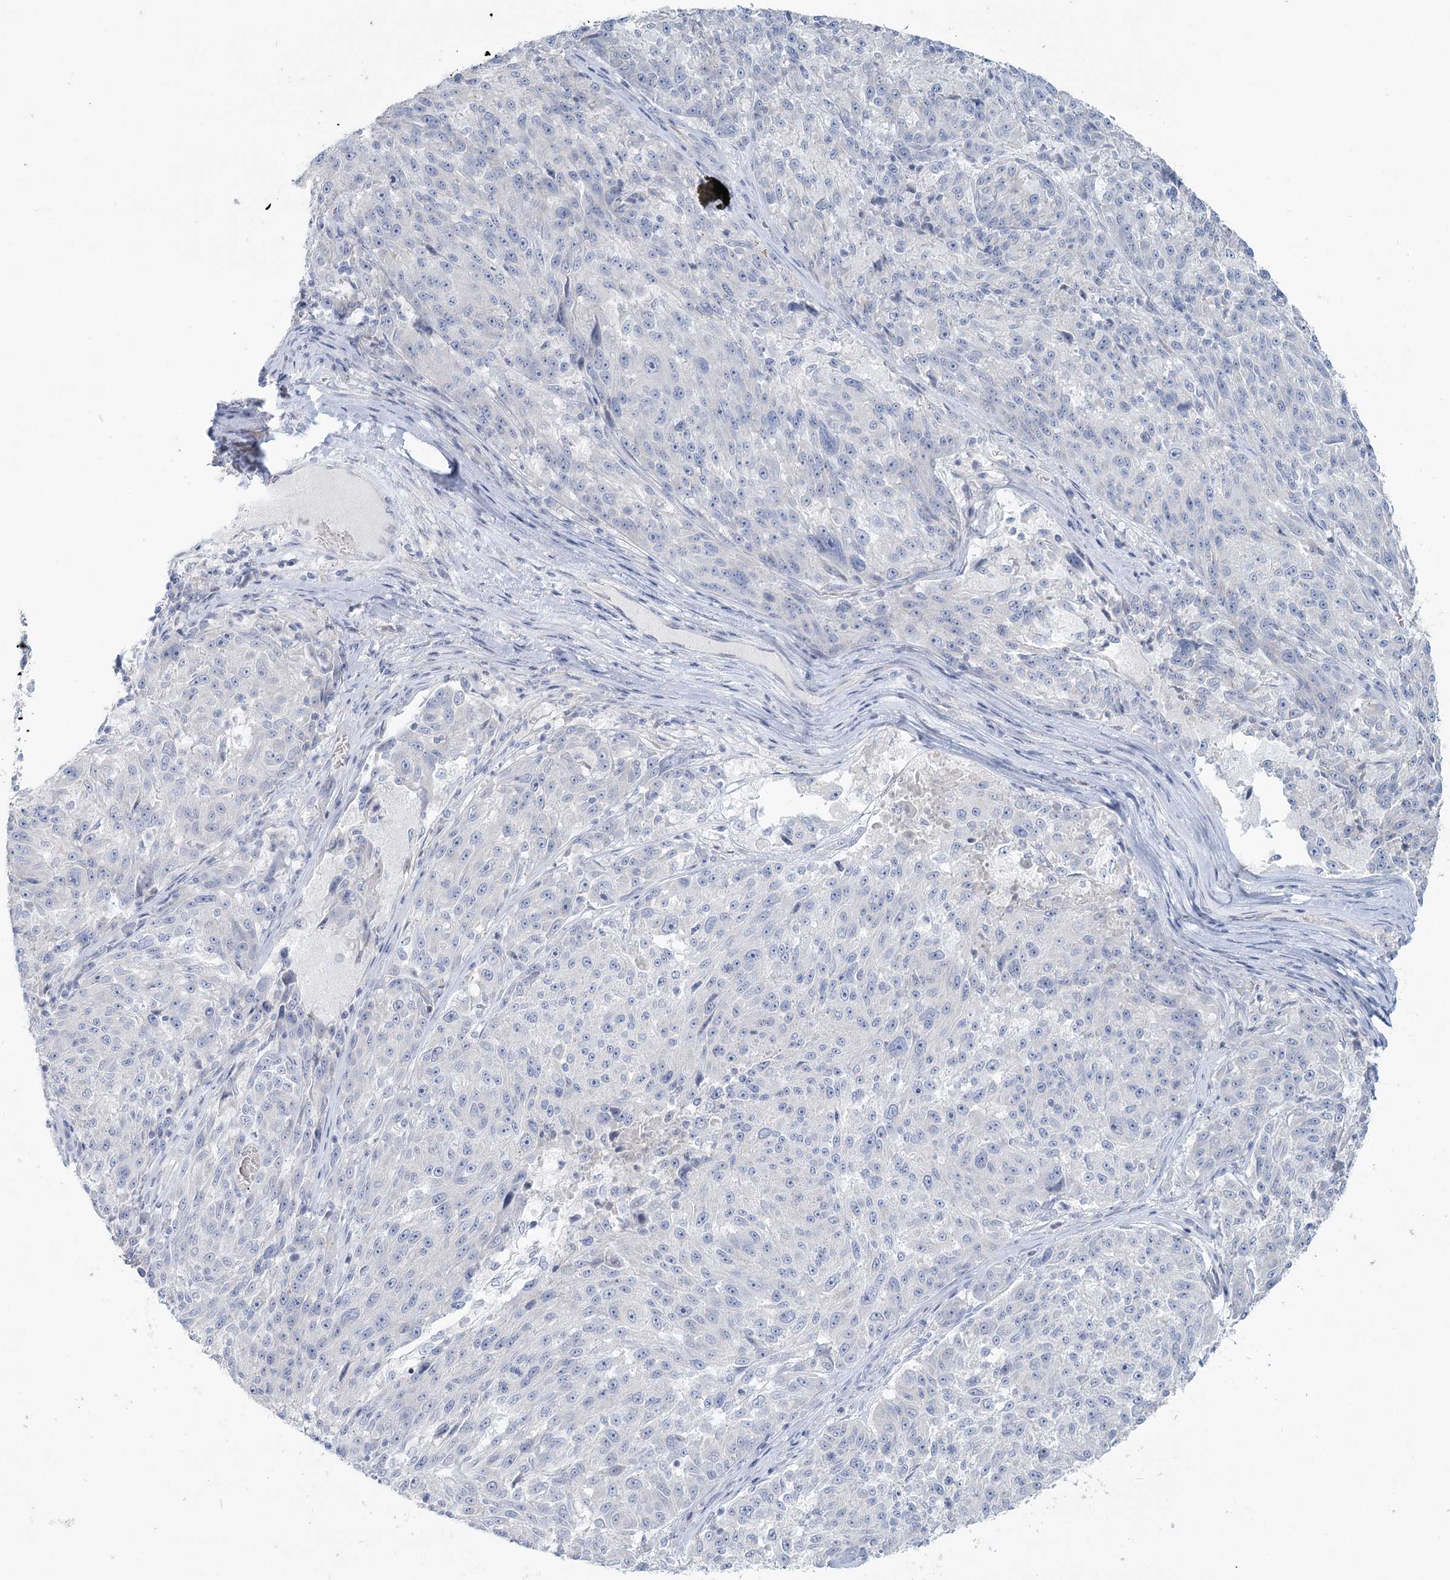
{"staining": {"intensity": "negative", "quantity": "none", "location": "none"}, "tissue": "melanoma", "cell_type": "Tumor cells", "image_type": "cancer", "snomed": [{"axis": "morphology", "description": "Malignant melanoma, NOS"}, {"axis": "topography", "description": "Skin"}], "caption": "This is a micrograph of immunohistochemistry (IHC) staining of melanoma, which shows no staining in tumor cells.", "gene": "LRP2BP", "patient": {"sex": "male", "age": 53}}